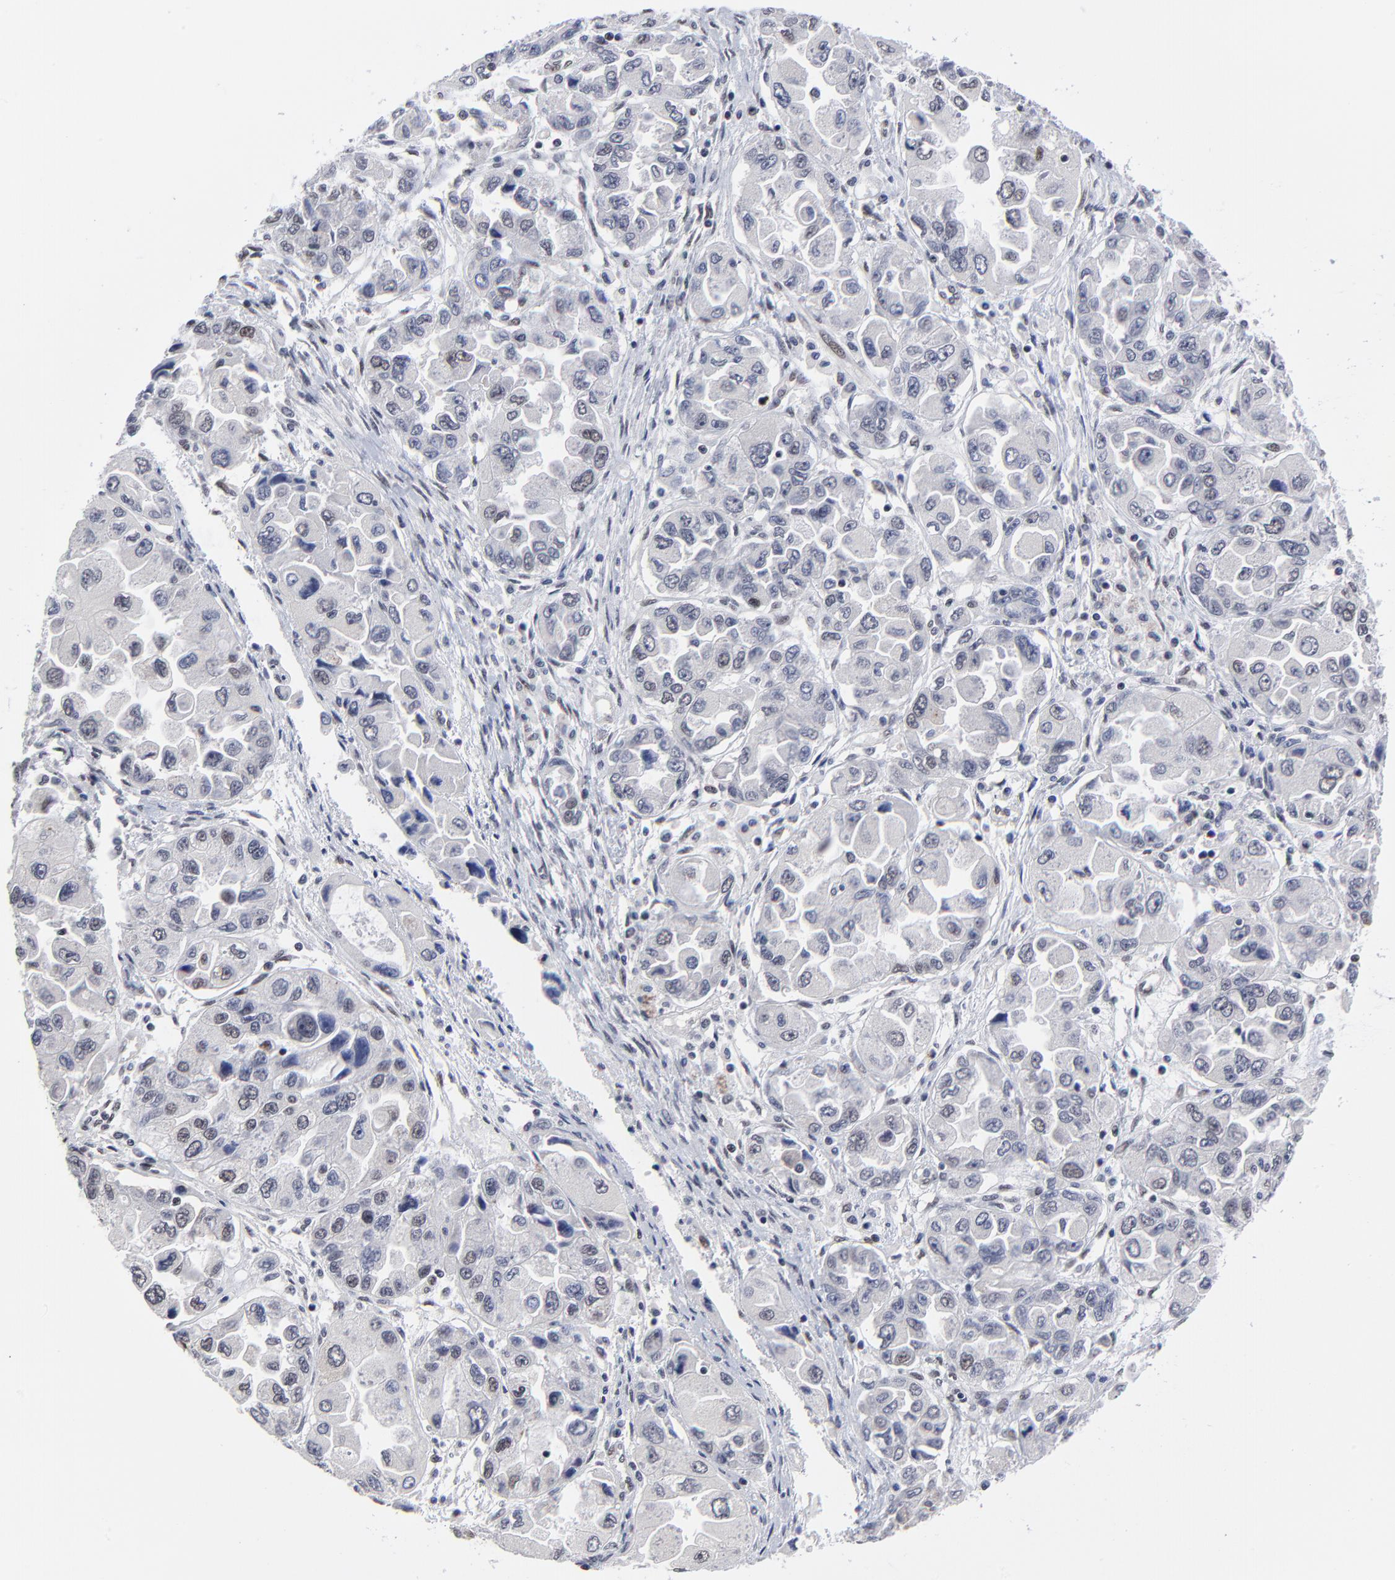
{"staining": {"intensity": "negative", "quantity": "none", "location": "none"}, "tissue": "ovarian cancer", "cell_type": "Tumor cells", "image_type": "cancer", "snomed": [{"axis": "morphology", "description": "Cystadenocarcinoma, serous, NOS"}, {"axis": "topography", "description": "Ovary"}], "caption": "Tumor cells are negative for protein expression in human ovarian cancer (serous cystadenocarcinoma). (DAB (3,3'-diaminobenzidine) immunohistochemistry, high magnification).", "gene": "OGFOD1", "patient": {"sex": "female", "age": 84}}